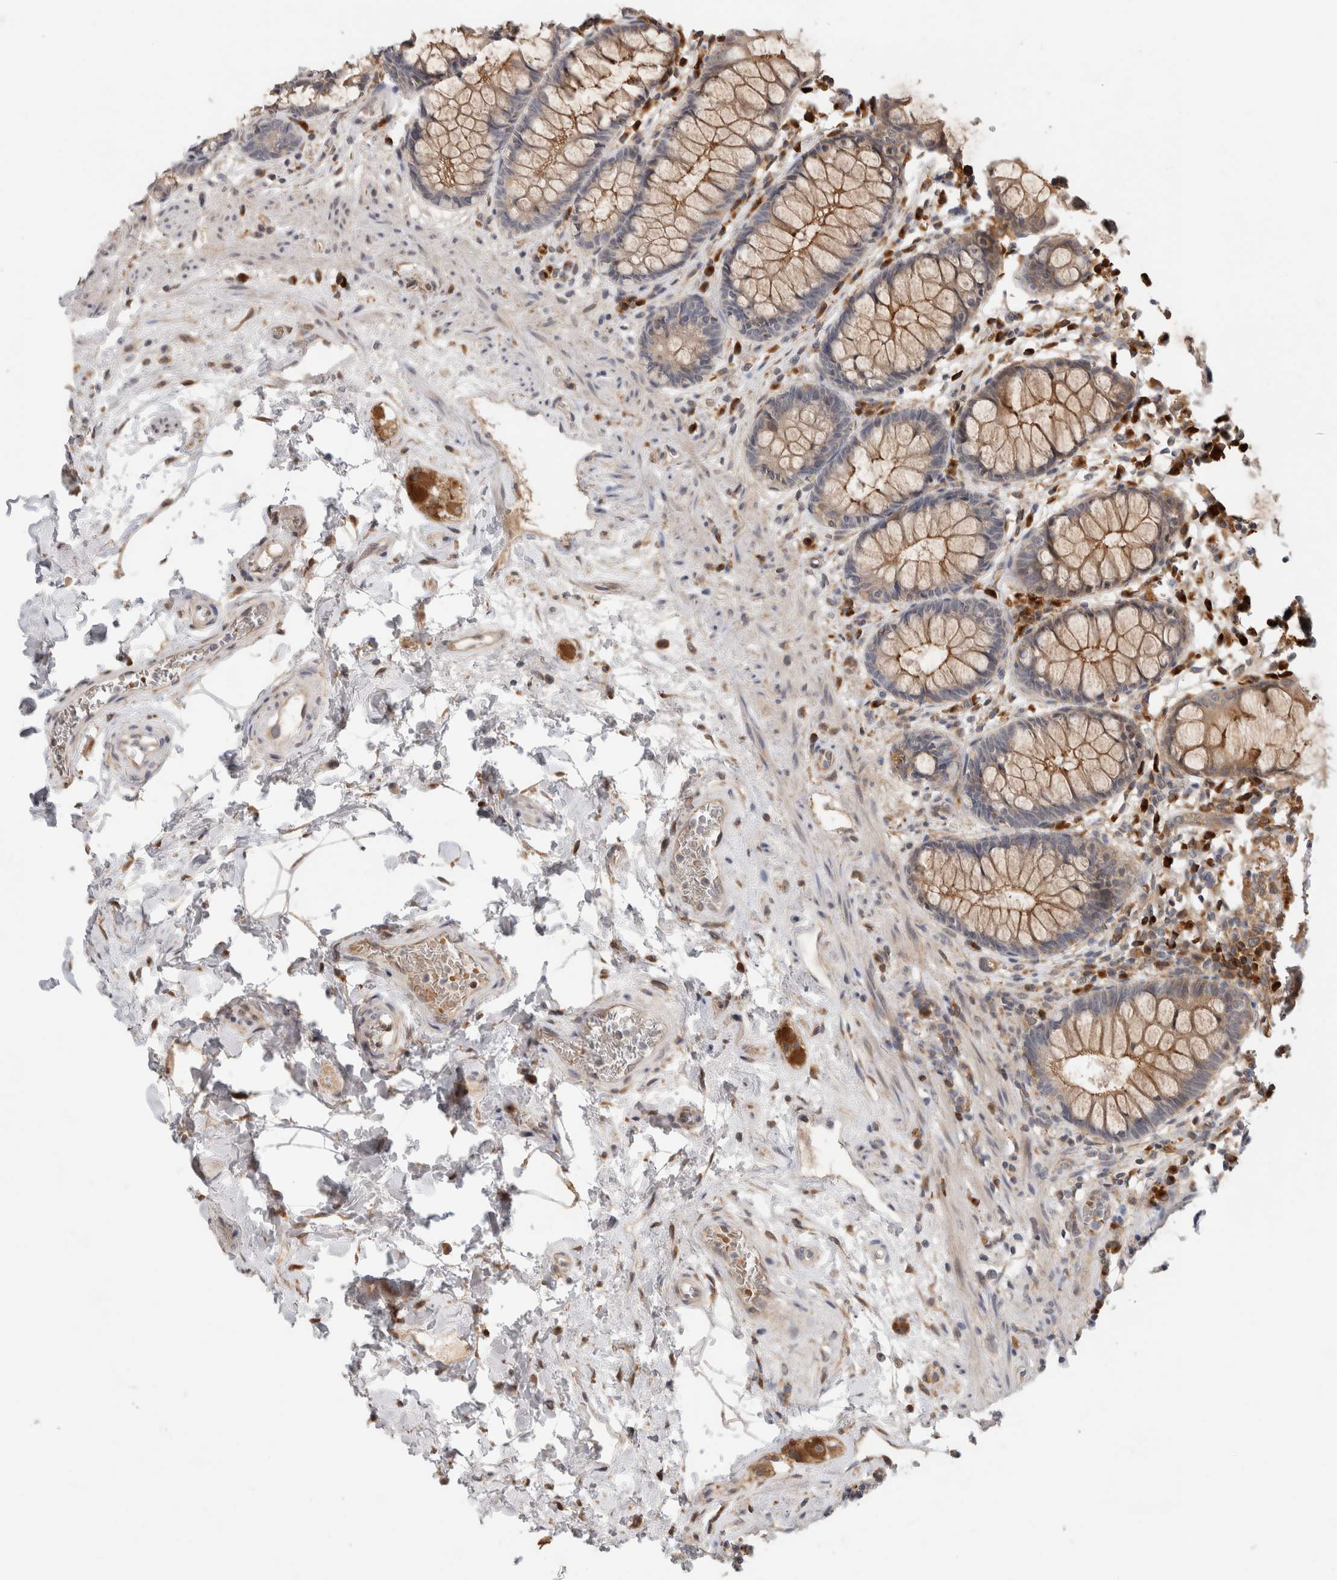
{"staining": {"intensity": "moderate", "quantity": ">75%", "location": "cytoplasmic/membranous"}, "tissue": "rectum", "cell_type": "Glandular cells", "image_type": "normal", "snomed": [{"axis": "morphology", "description": "Normal tissue, NOS"}, {"axis": "topography", "description": "Rectum"}], "caption": "Glandular cells demonstrate medium levels of moderate cytoplasmic/membranous staining in about >75% of cells in normal human rectum.", "gene": "APOL2", "patient": {"sex": "male", "age": 64}}